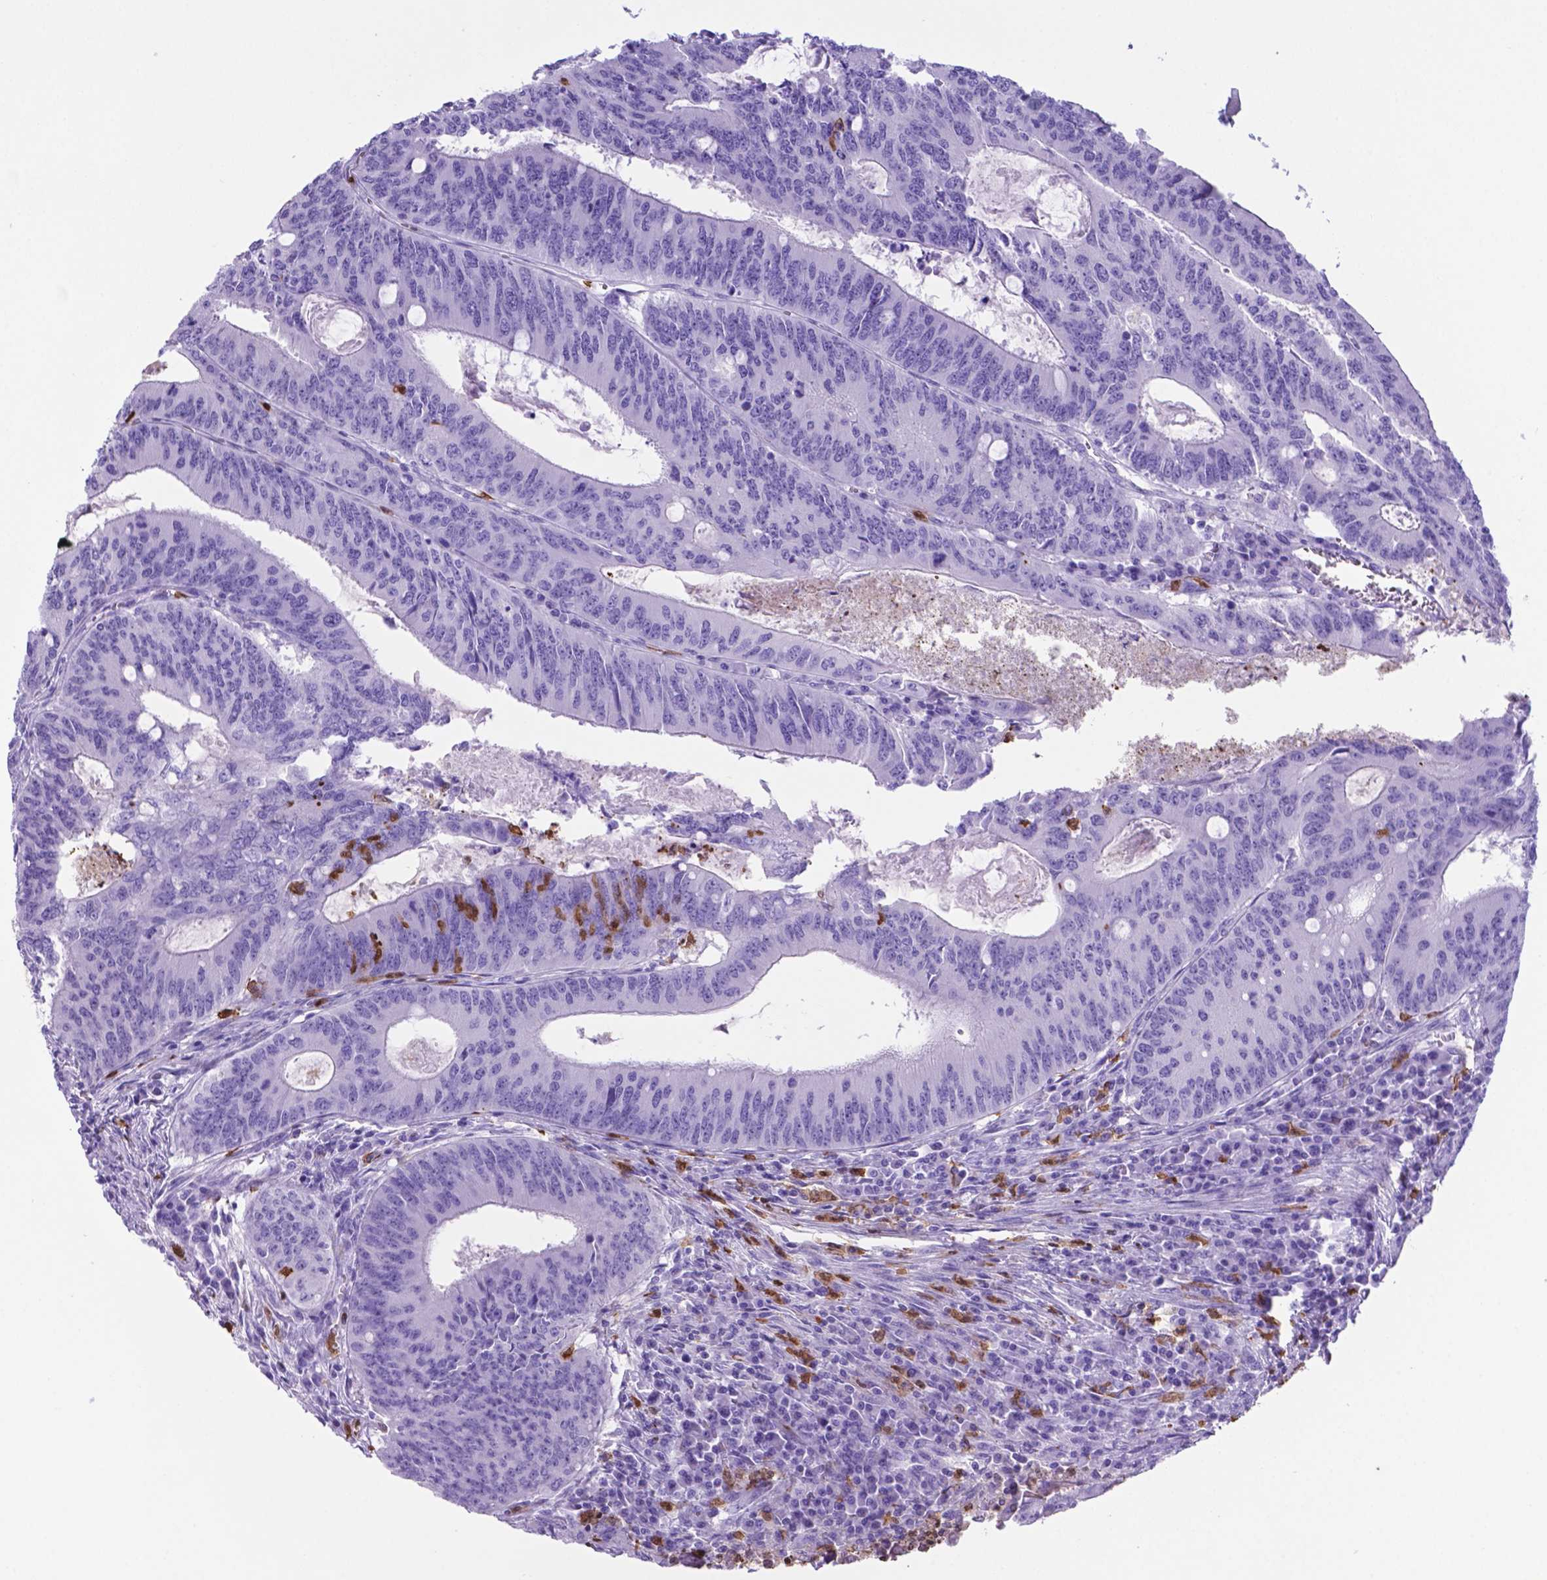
{"staining": {"intensity": "negative", "quantity": "none", "location": "none"}, "tissue": "colorectal cancer", "cell_type": "Tumor cells", "image_type": "cancer", "snomed": [{"axis": "morphology", "description": "Adenocarcinoma, NOS"}, {"axis": "topography", "description": "Colon"}], "caption": "The photomicrograph shows no significant staining in tumor cells of colorectal cancer (adenocarcinoma). (Brightfield microscopy of DAB immunohistochemistry at high magnification).", "gene": "LZTR1", "patient": {"sex": "male", "age": 67}}